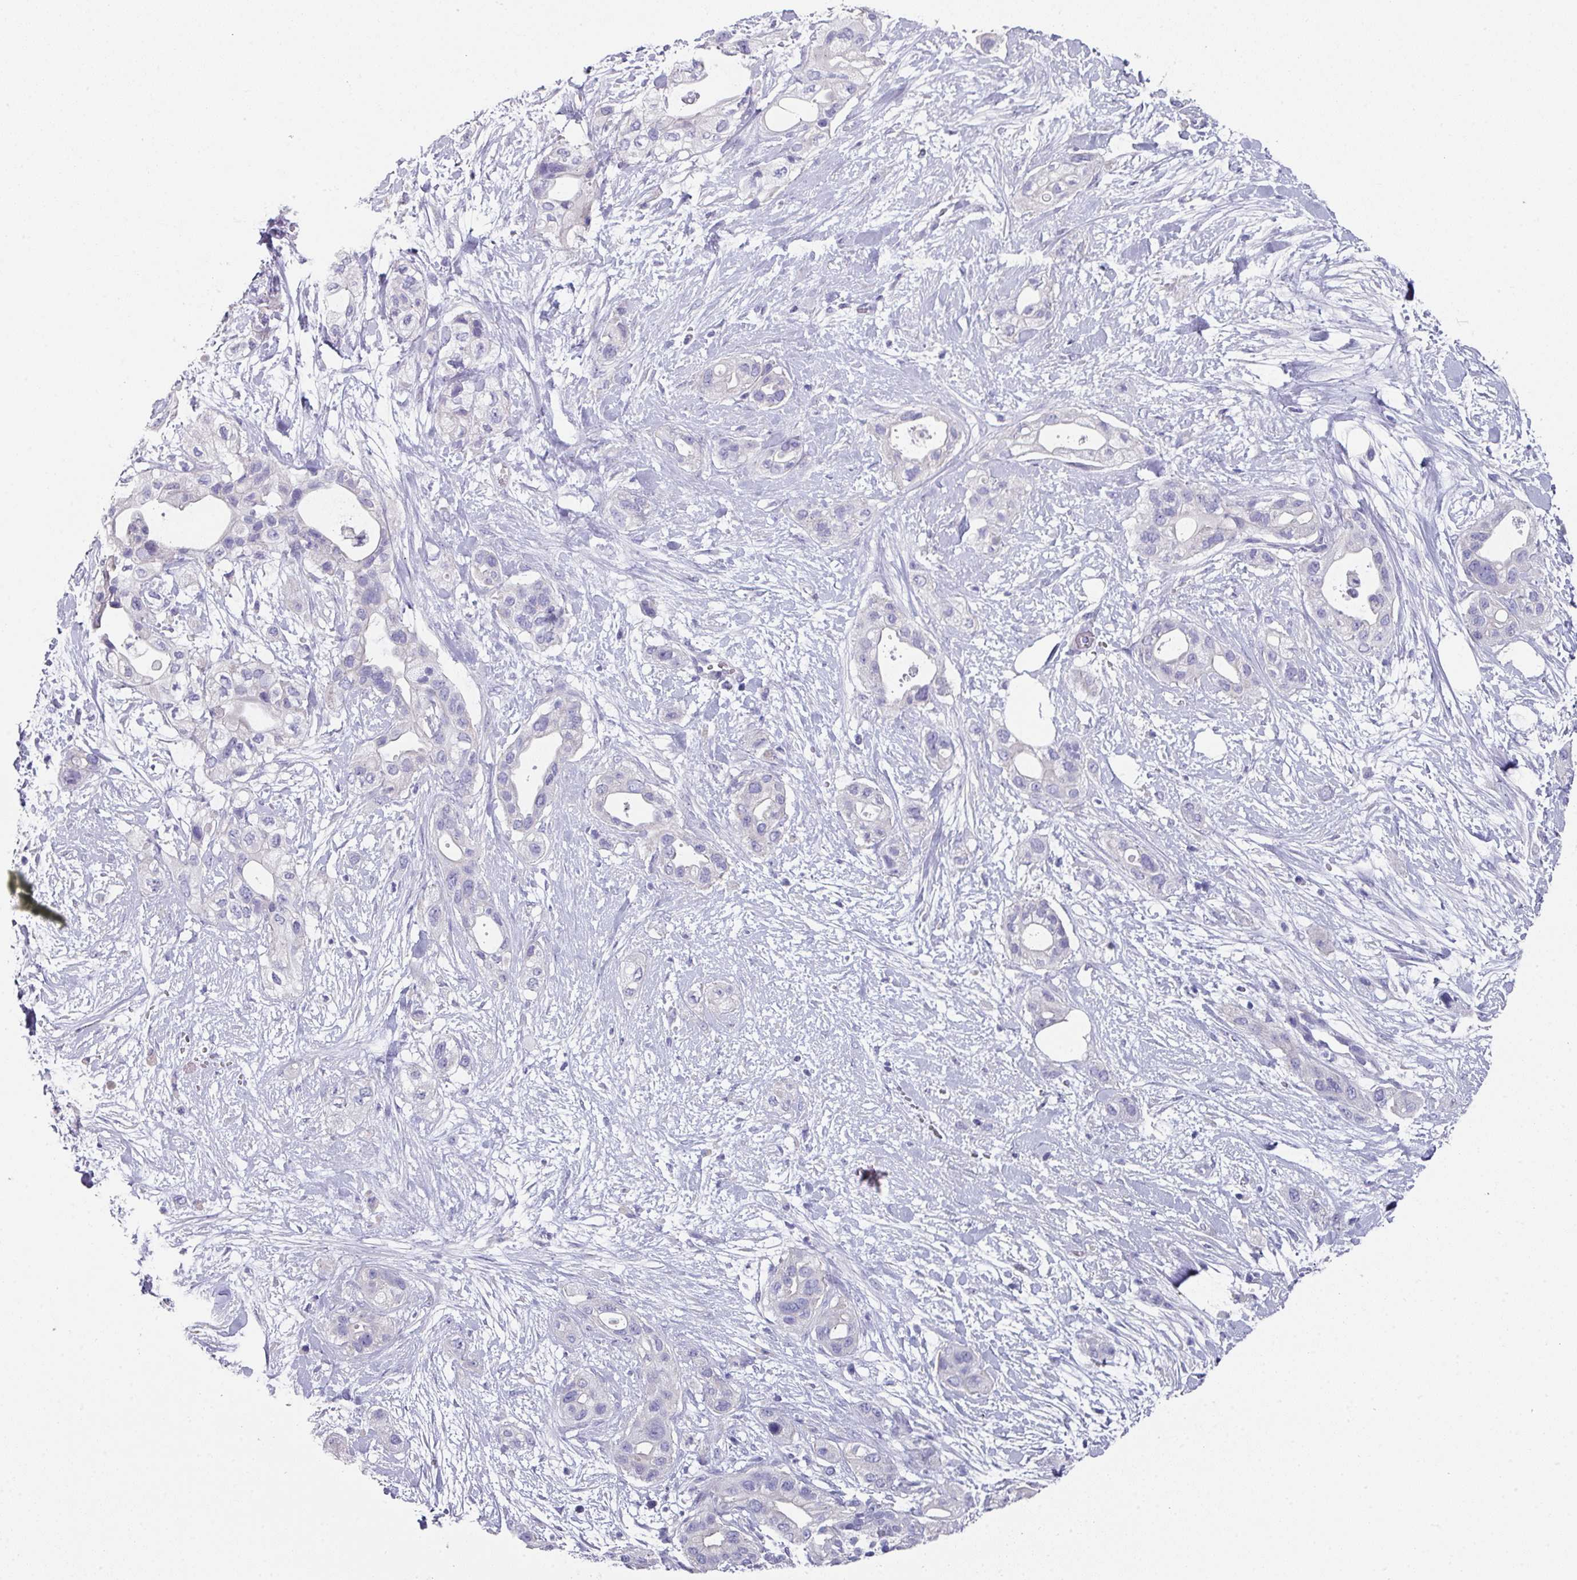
{"staining": {"intensity": "negative", "quantity": "none", "location": "none"}, "tissue": "pancreatic cancer", "cell_type": "Tumor cells", "image_type": "cancer", "snomed": [{"axis": "morphology", "description": "Adenocarcinoma, NOS"}, {"axis": "topography", "description": "Pancreas"}], "caption": "There is no significant expression in tumor cells of pancreatic cancer.", "gene": "PEX10", "patient": {"sex": "male", "age": 44}}